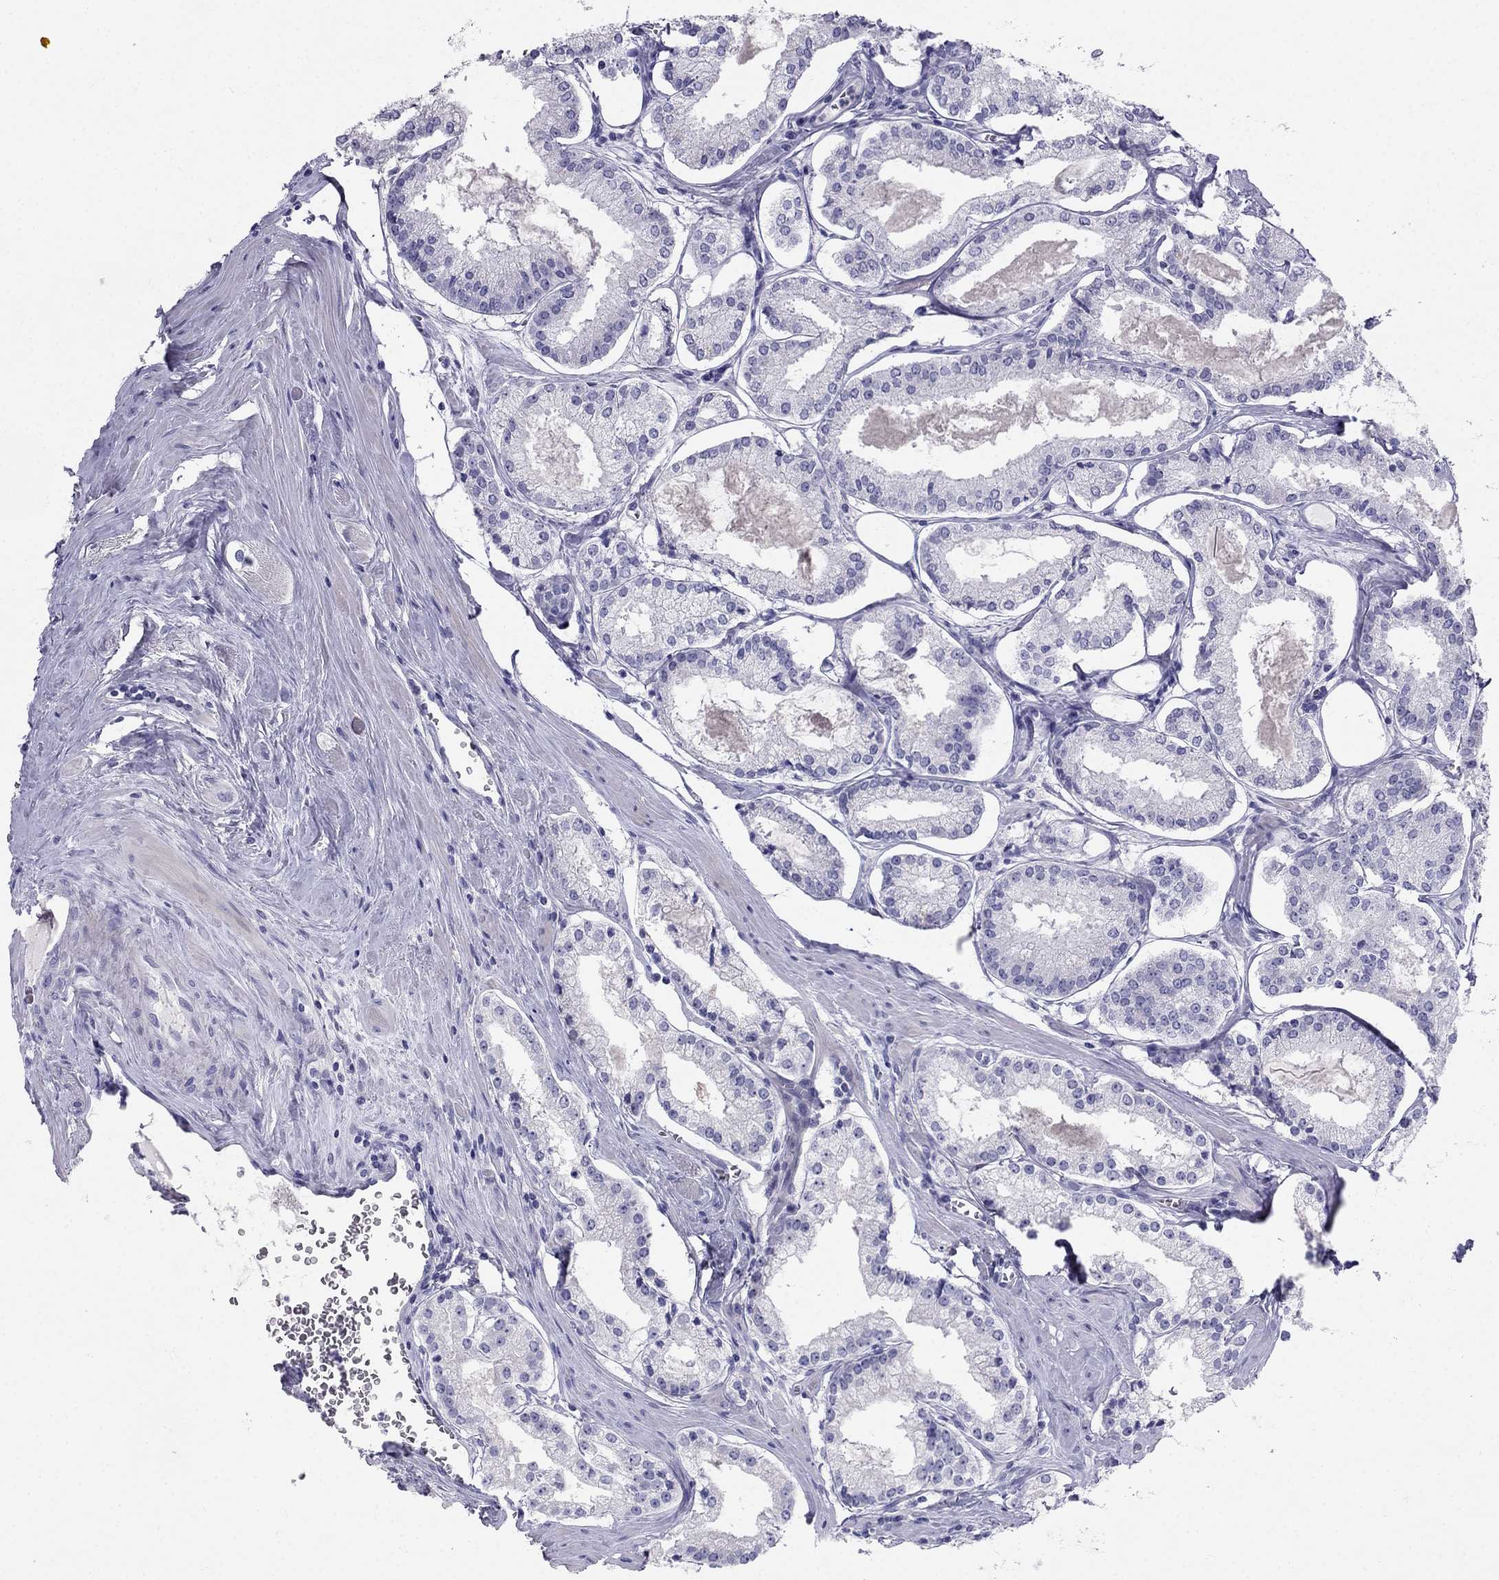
{"staining": {"intensity": "negative", "quantity": "none", "location": "none"}, "tissue": "prostate cancer", "cell_type": "Tumor cells", "image_type": "cancer", "snomed": [{"axis": "morphology", "description": "Adenocarcinoma, NOS"}, {"axis": "topography", "description": "Prostate"}], "caption": "Tumor cells show no significant staining in prostate cancer.", "gene": "RFLNA", "patient": {"sex": "male", "age": 72}}